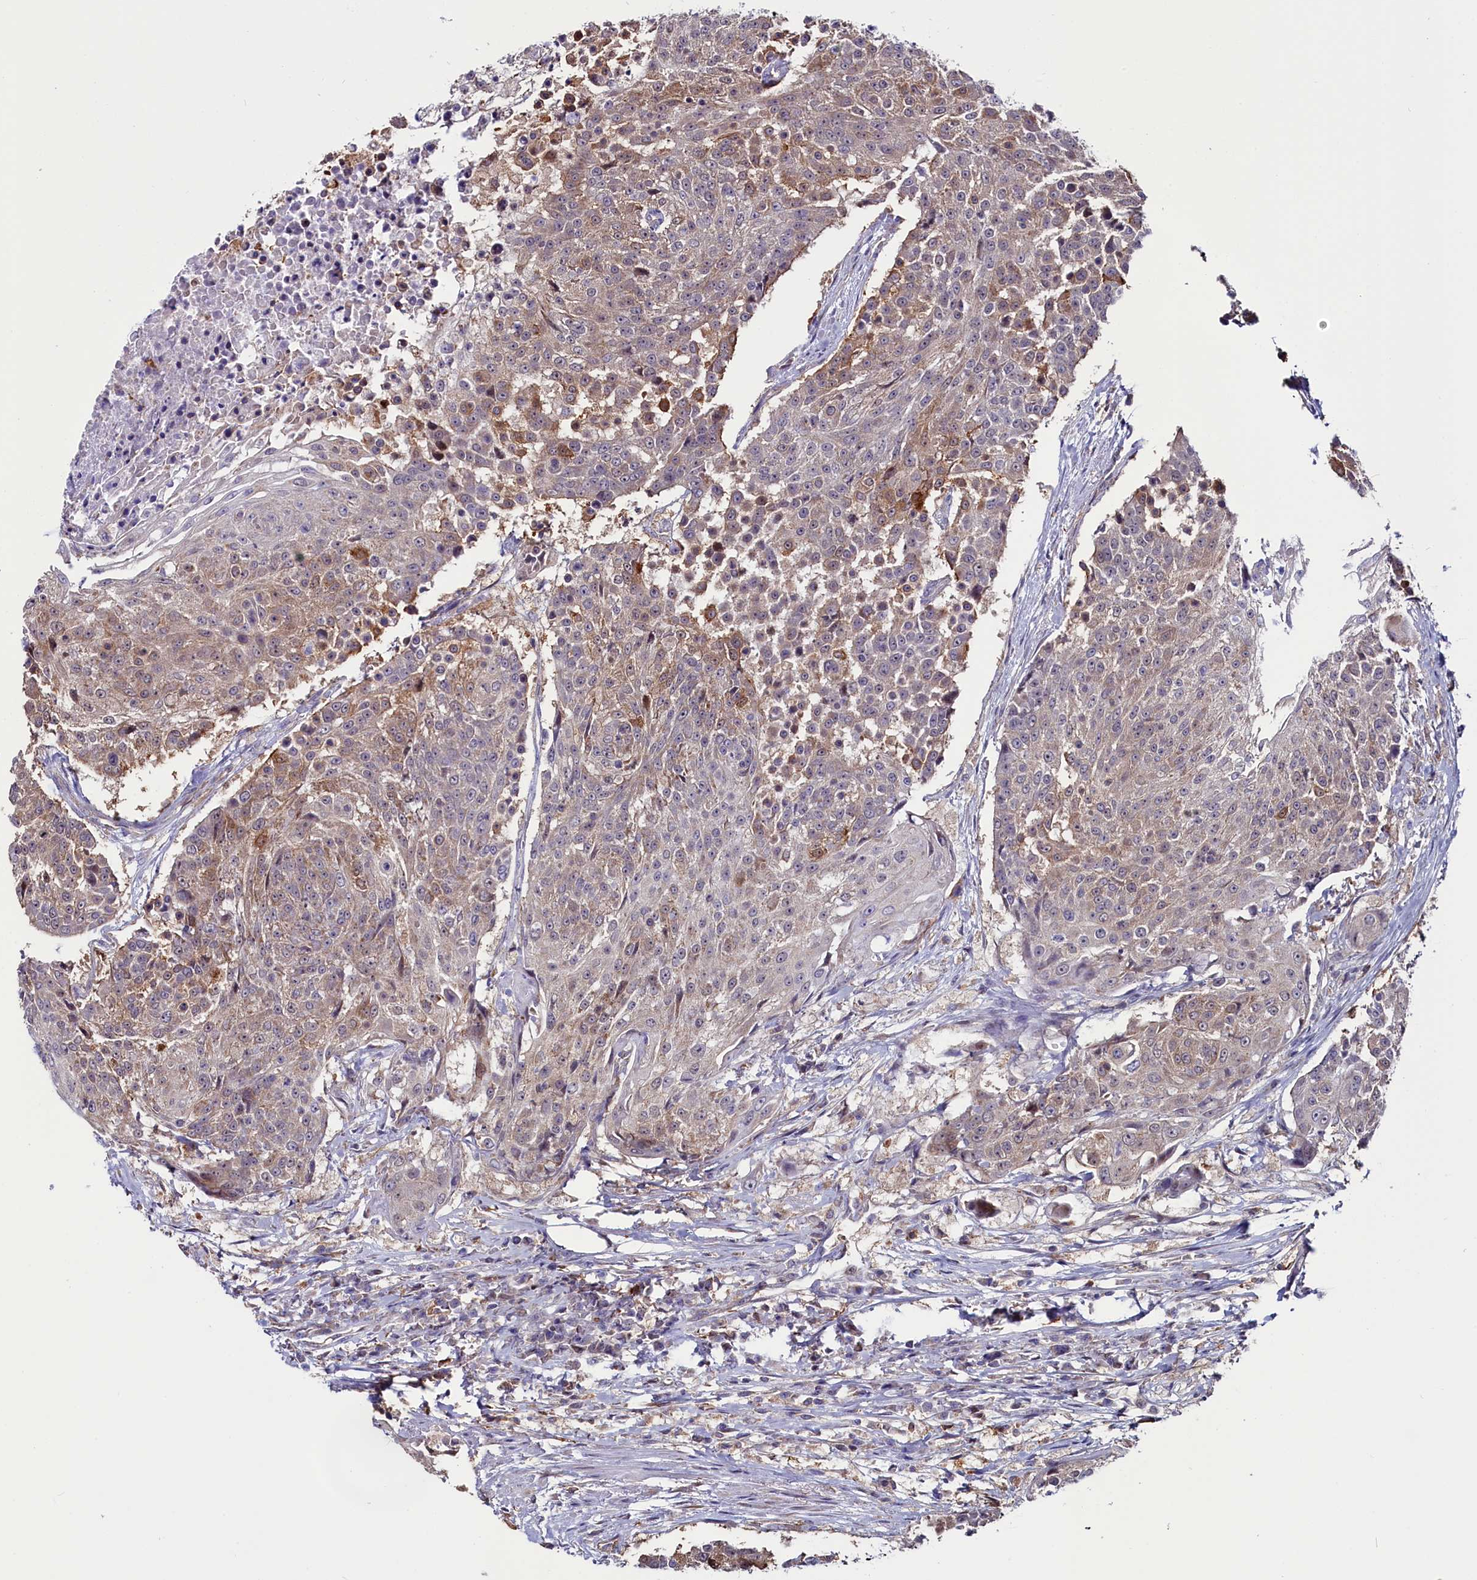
{"staining": {"intensity": "moderate", "quantity": "<25%", "location": "cytoplasmic/membranous"}, "tissue": "urothelial cancer", "cell_type": "Tumor cells", "image_type": "cancer", "snomed": [{"axis": "morphology", "description": "Urothelial carcinoma, High grade"}, {"axis": "topography", "description": "Urinary bladder"}], "caption": "Immunohistochemistry micrograph of human urothelial carcinoma (high-grade) stained for a protein (brown), which exhibits low levels of moderate cytoplasmic/membranous staining in about <25% of tumor cells.", "gene": "CIAPIN1", "patient": {"sex": "female", "age": 63}}